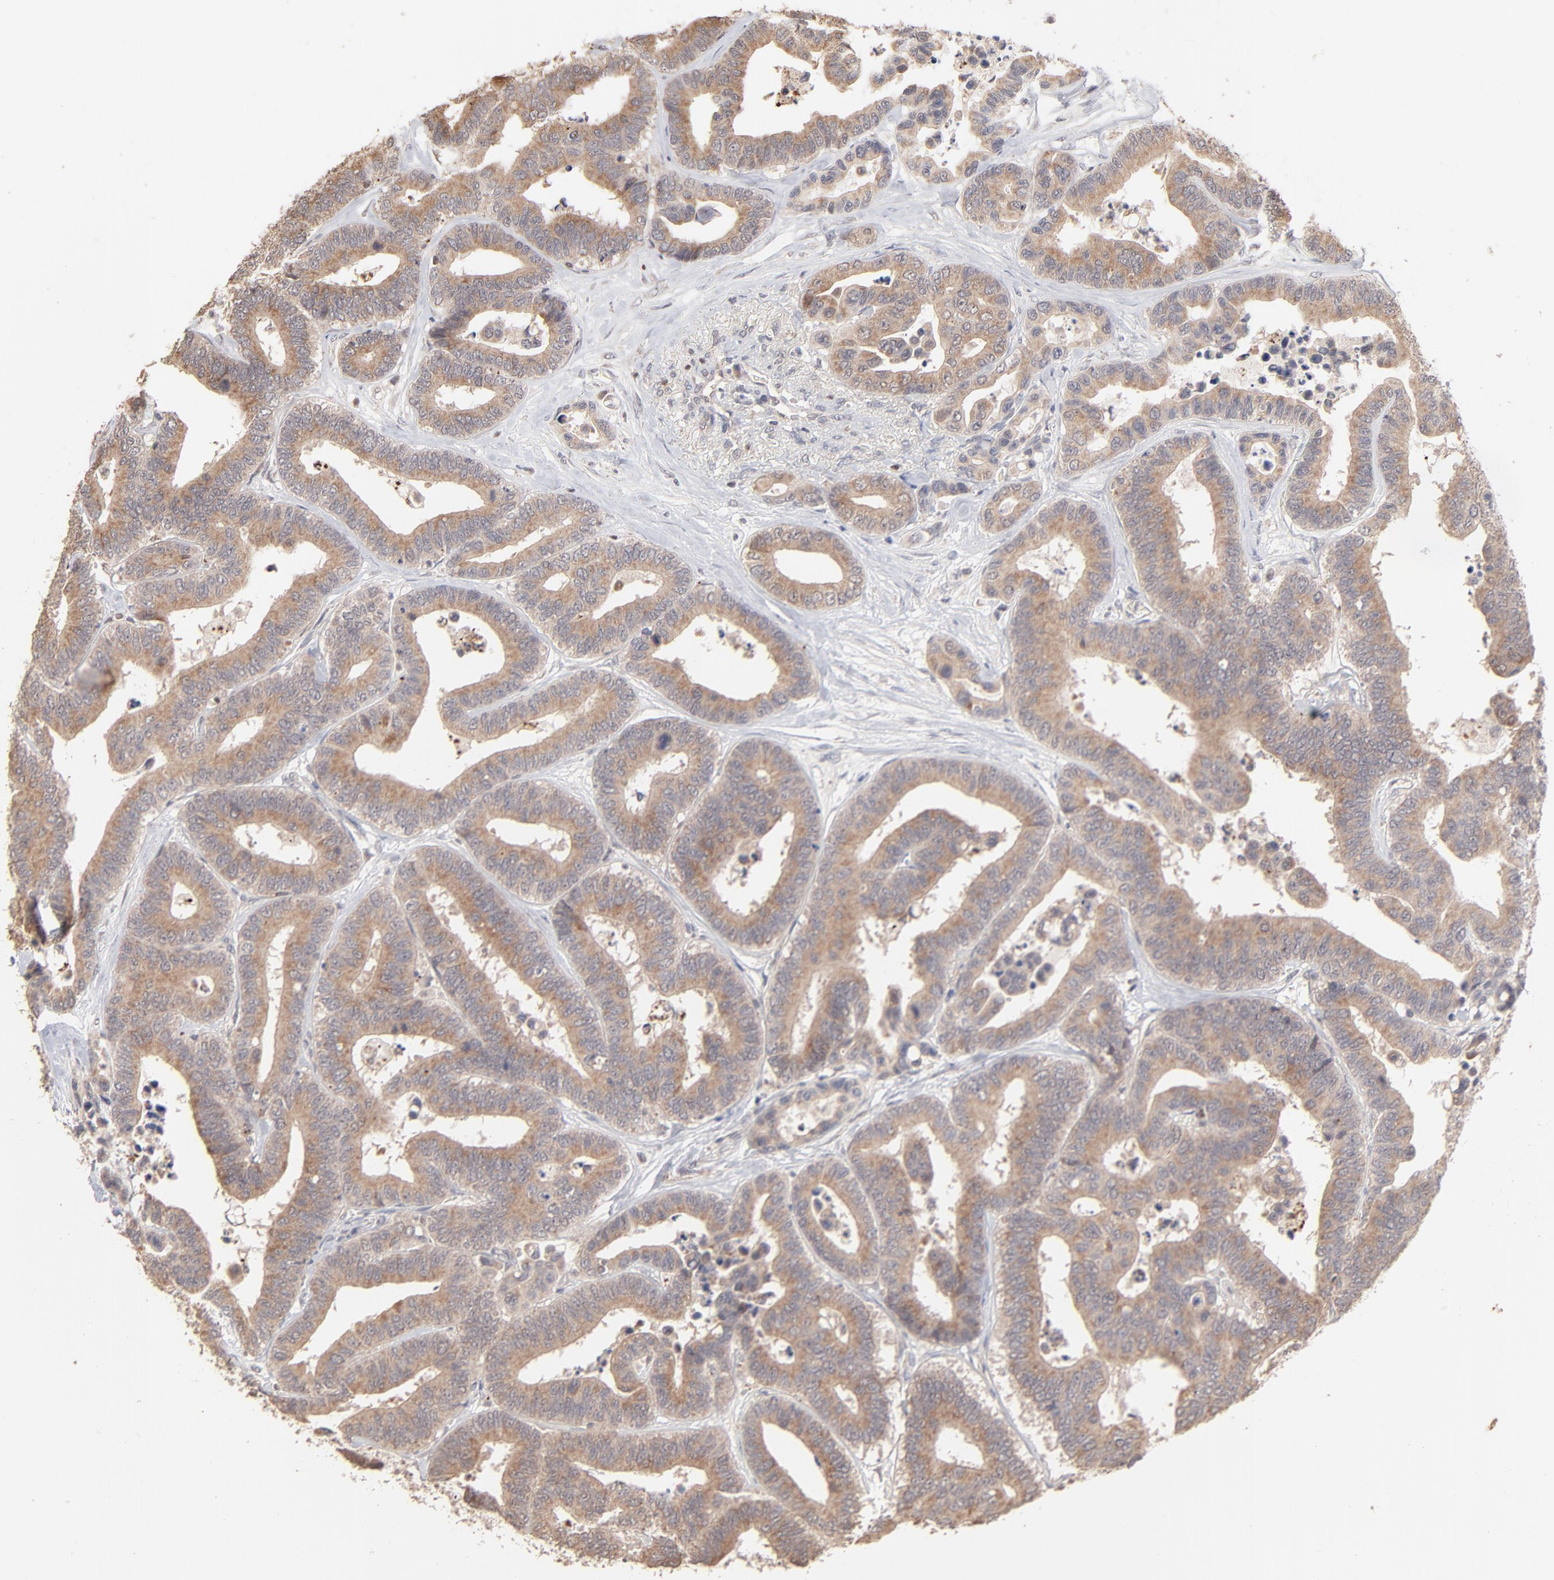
{"staining": {"intensity": "moderate", "quantity": ">75%", "location": "cytoplasmic/membranous"}, "tissue": "colorectal cancer", "cell_type": "Tumor cells", "image_type": "cancer", "snomed": [{"axis": "morphology", "description": "Adenocarcinoma, NOS"}, {"axis": "topography", "description": "Colon"}], "caption": "A brown stain labels moderate cytoplasmic/membranous staining of a protein in adenocarcinoma (colorectal) tumor cells.", "gene": "MSL2", "patient": {"sex": "male", "age": 82}}